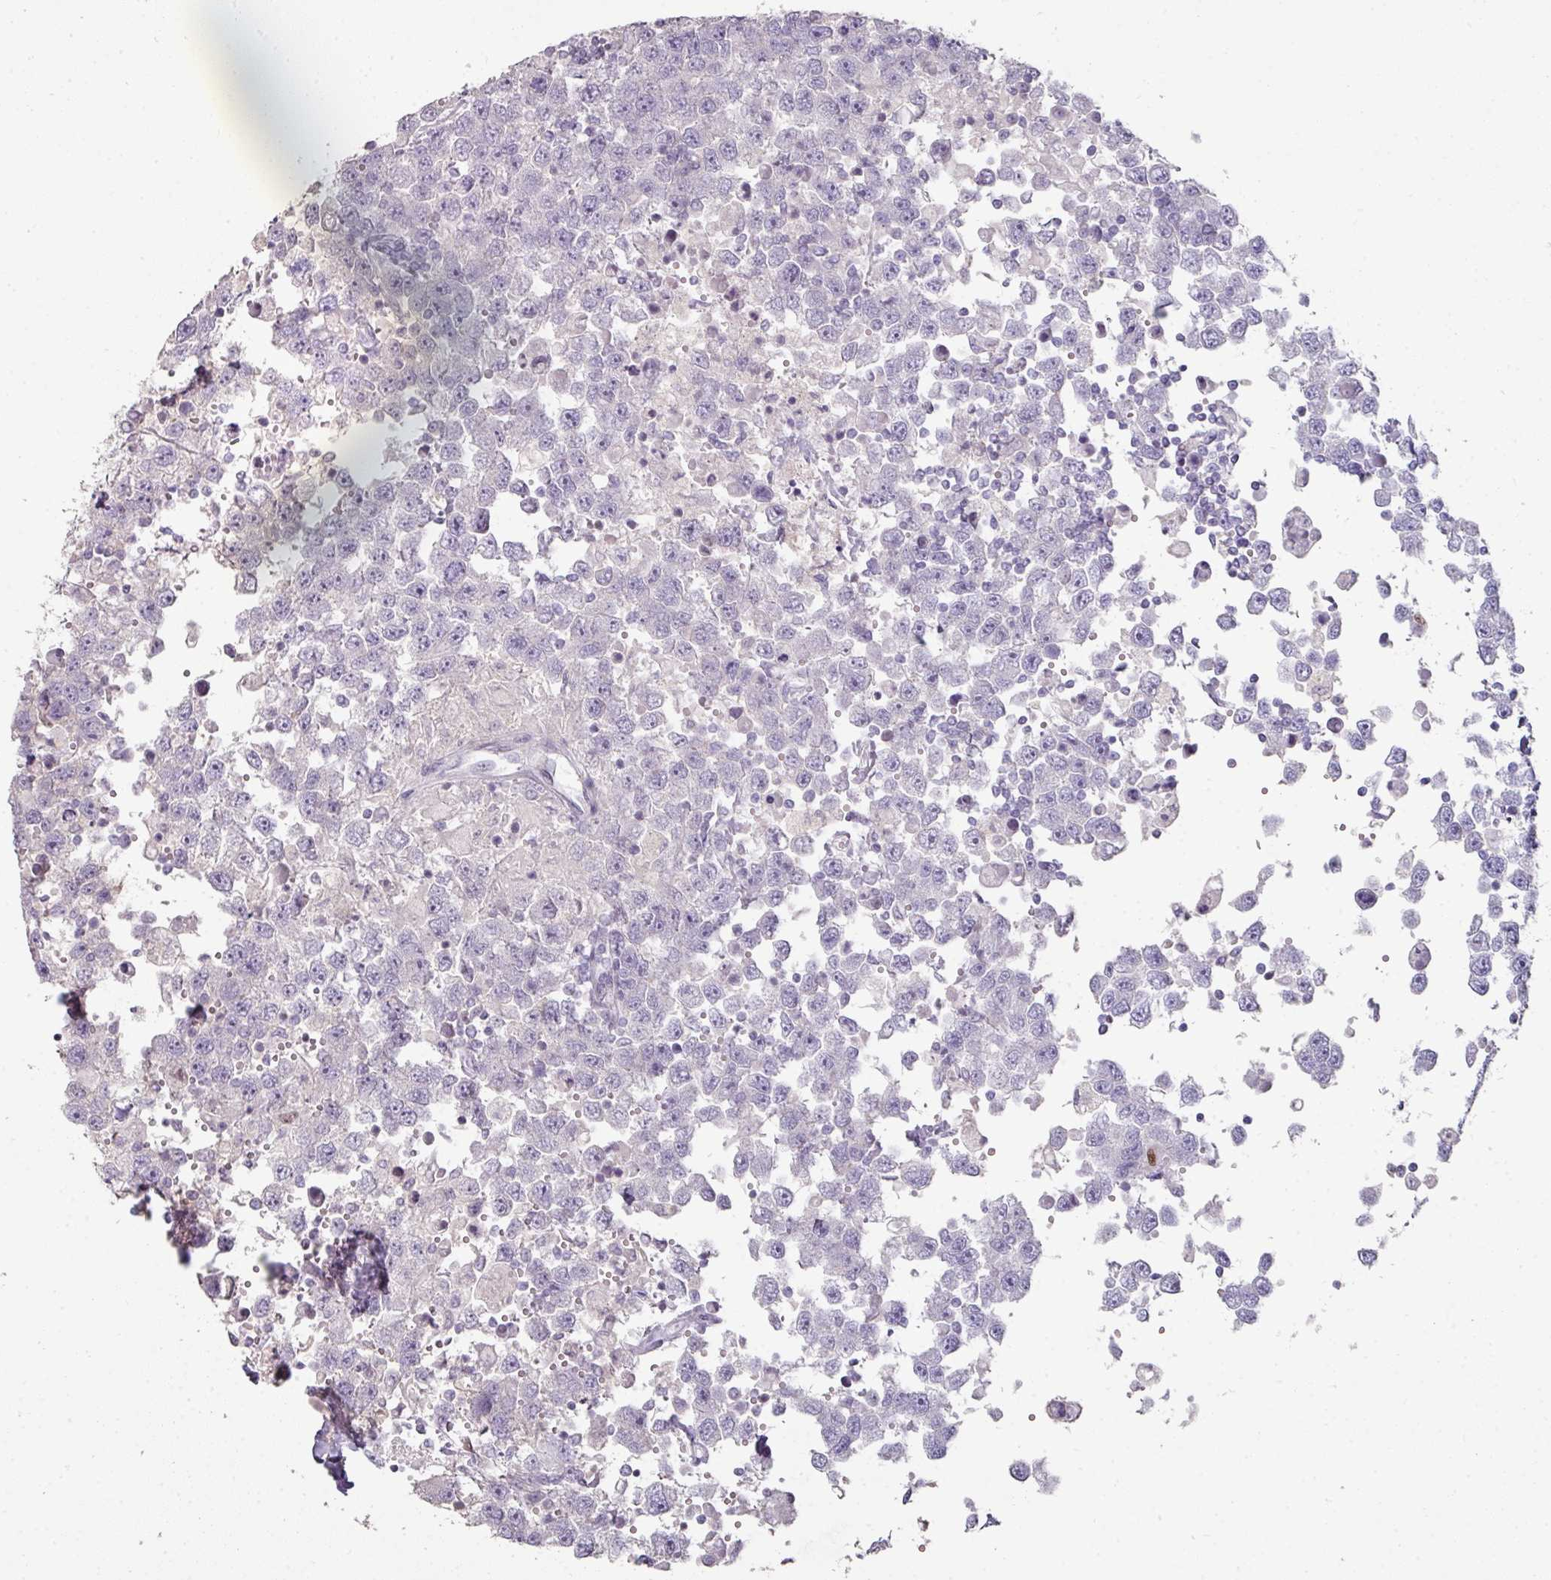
{"staining": {"intensity": "negative", "quantity": "none", "location": "none"}, "tissue": "testis cancer", "cell_type": "Tumor cells", "image_type": "cancer", "snomed": [{"axis": "morphology", "description": "Carcinoma, Embryonal, NOS"}, {"axis": "topography", "description": "Testis"}], "caption": "High magnification brightfield microscopy of testis cancer stained with DAB (brown) and counterstained with hematoxylin (blue): tumor cells show no significant positivity.", "gene": "GTF2H3", "patient": {"sex": "male", "age": 83}}